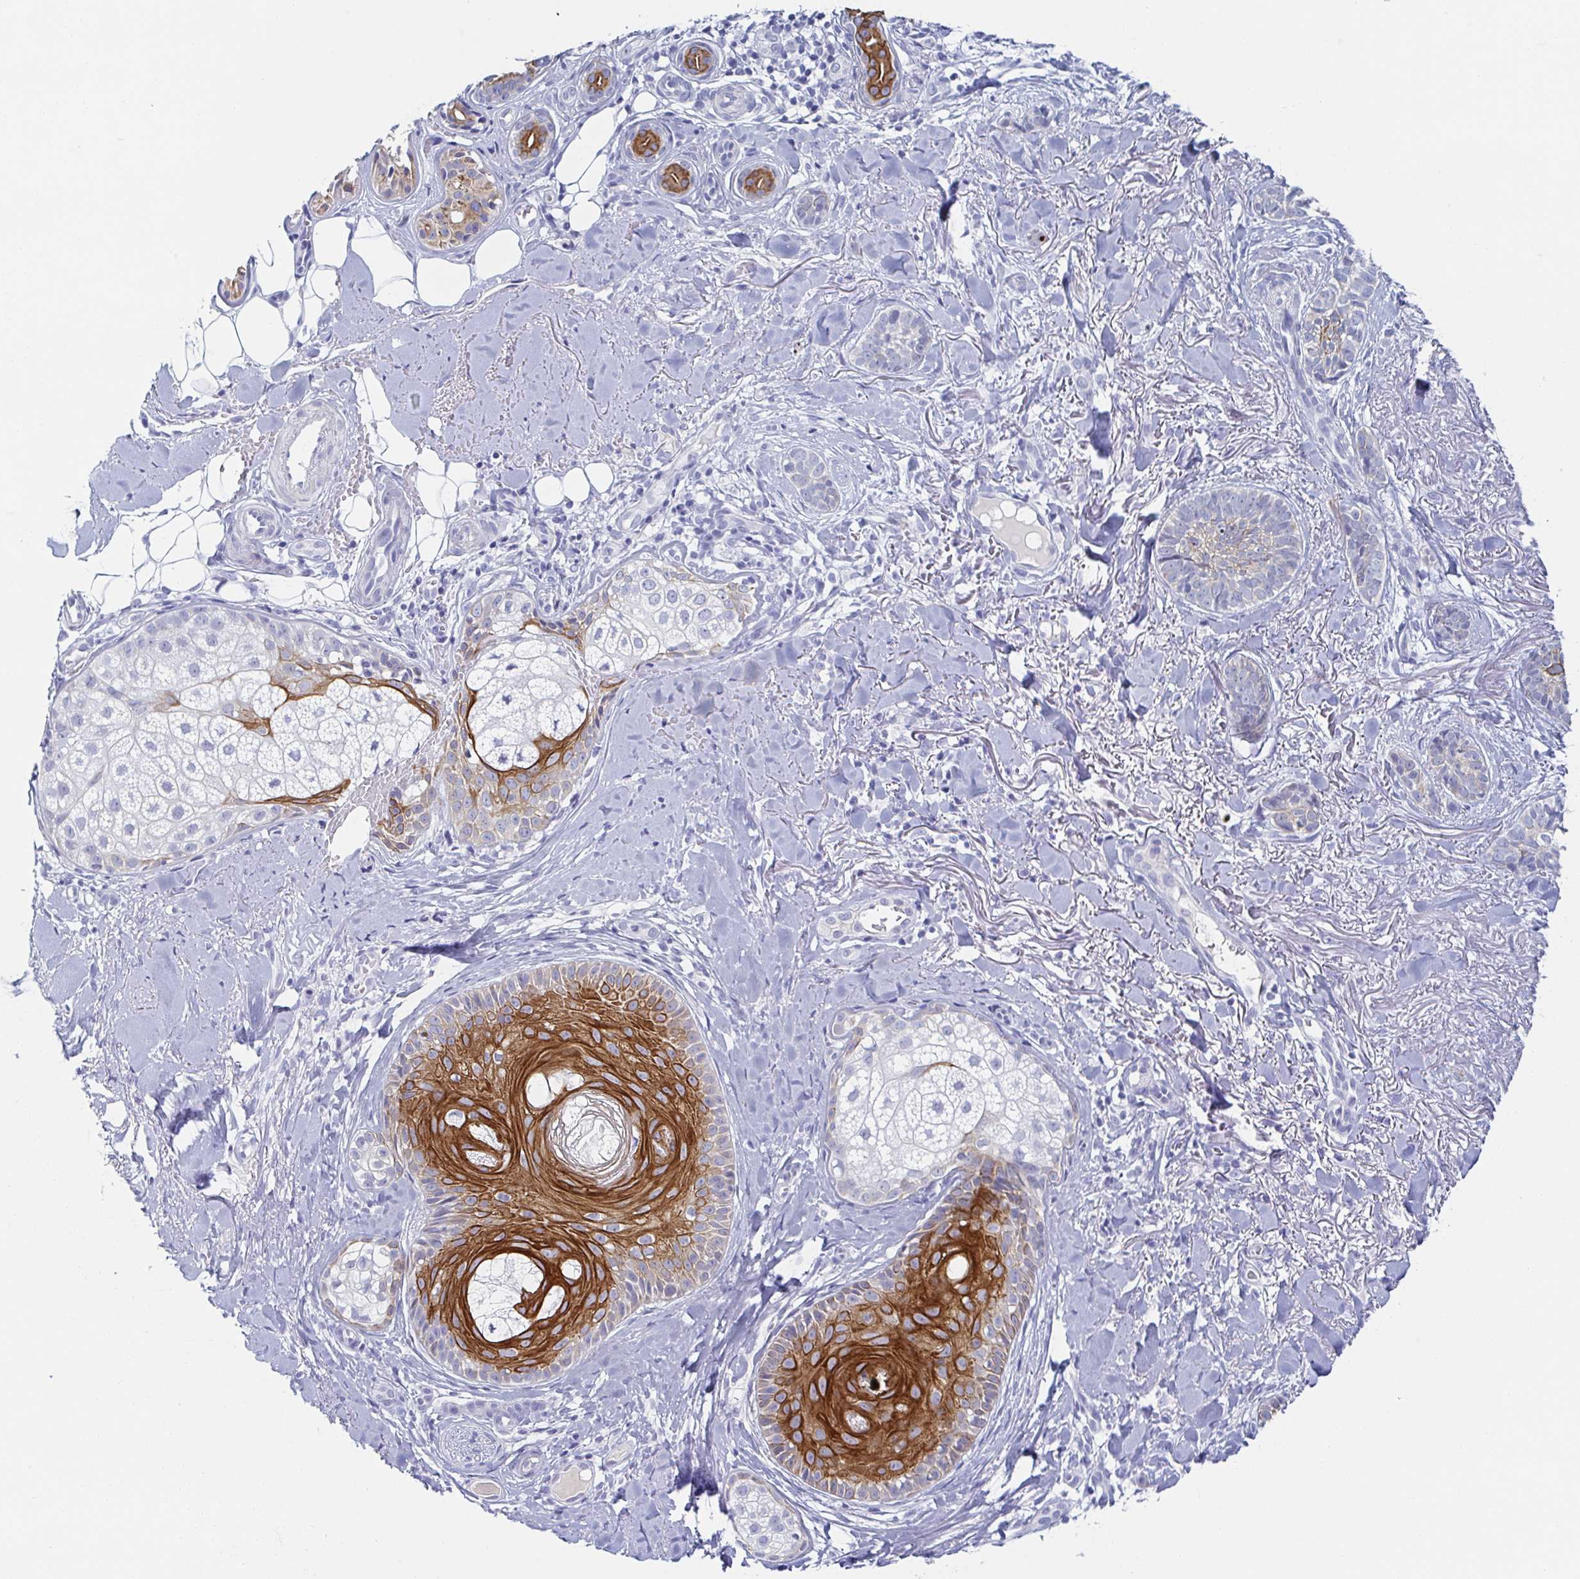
{"staining": {"intensity": "strong", "quantity": "<25%", "location": "cytoplasmic/membranous"}, "tissue": "skin cancer", "cell_type": "Tumor cells", "image_type": "cancer", "snomed": [{"axis": "morphology", "description": "Basal cell carcinoma"}, {"axis": "morphology", "description": "BCC, high aggressive"}, {"axis": "topography", "description": "Skin"}], "caption": "A photomicrograph showing strong cytoplasmic/membranous expression in about <25% of tumor cells in skin cancer (bcc,  high aggressive), as visualized by brown immunohistochemical staining.", "gene": "RHOV", "patient": {"sex": "female", "age": 79}}